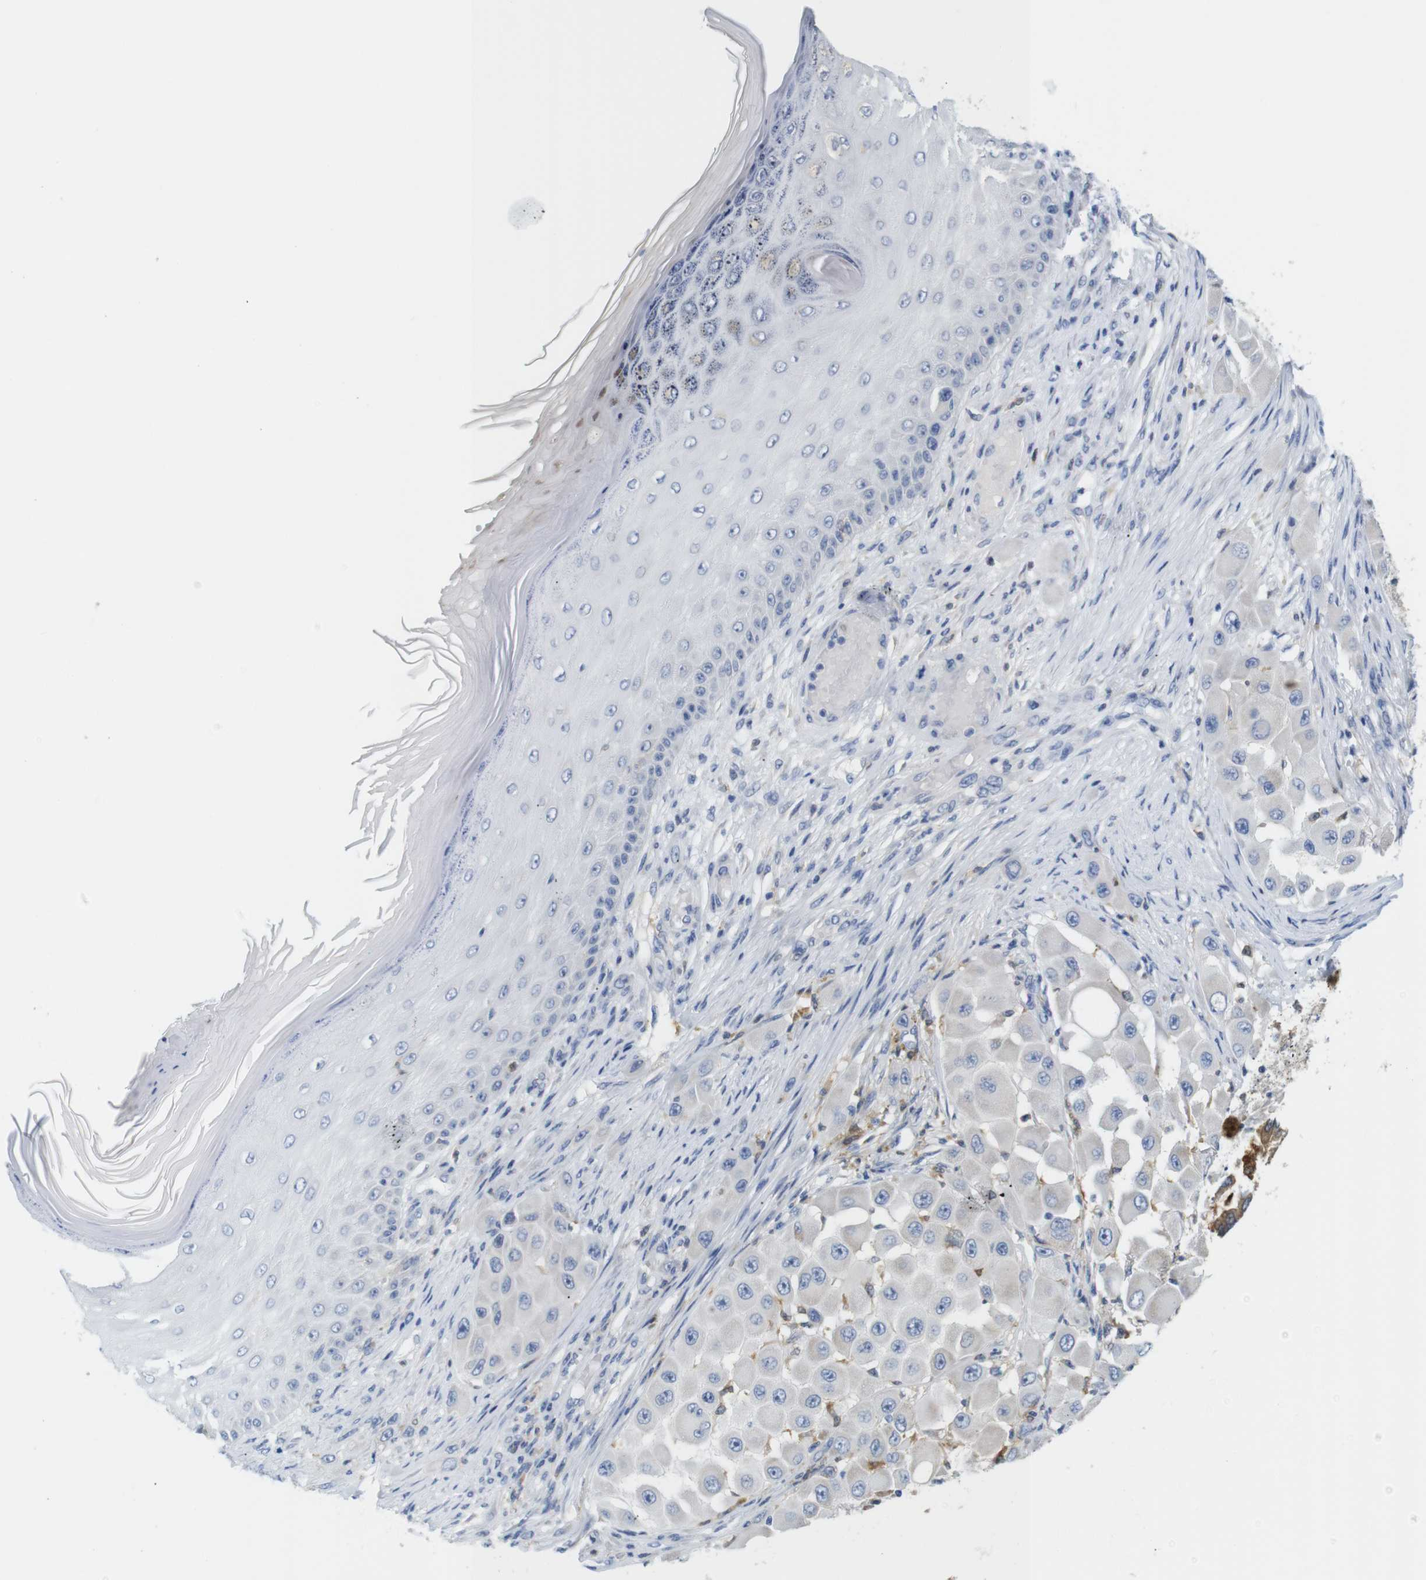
{"staining": {"intensity": "negative", "quantity": "none", "location": "none"}, "tissue": "melanoma", "cell_type": "Tumor cells", "image_type": "cancer", "snomed": [{"axis": "morphology", "description": "Malignant melanoma, NOS"}, {"axis": "topography", "description": "Skin"}], "caption": "Immunohistochemistry (IHC) histopathology image of human malignant melanoma stained for a protein (brown), which demonstrates no expression in tumor cells.", "gene": "NEBL", "patient": {"sex": "female", "age": 81}}